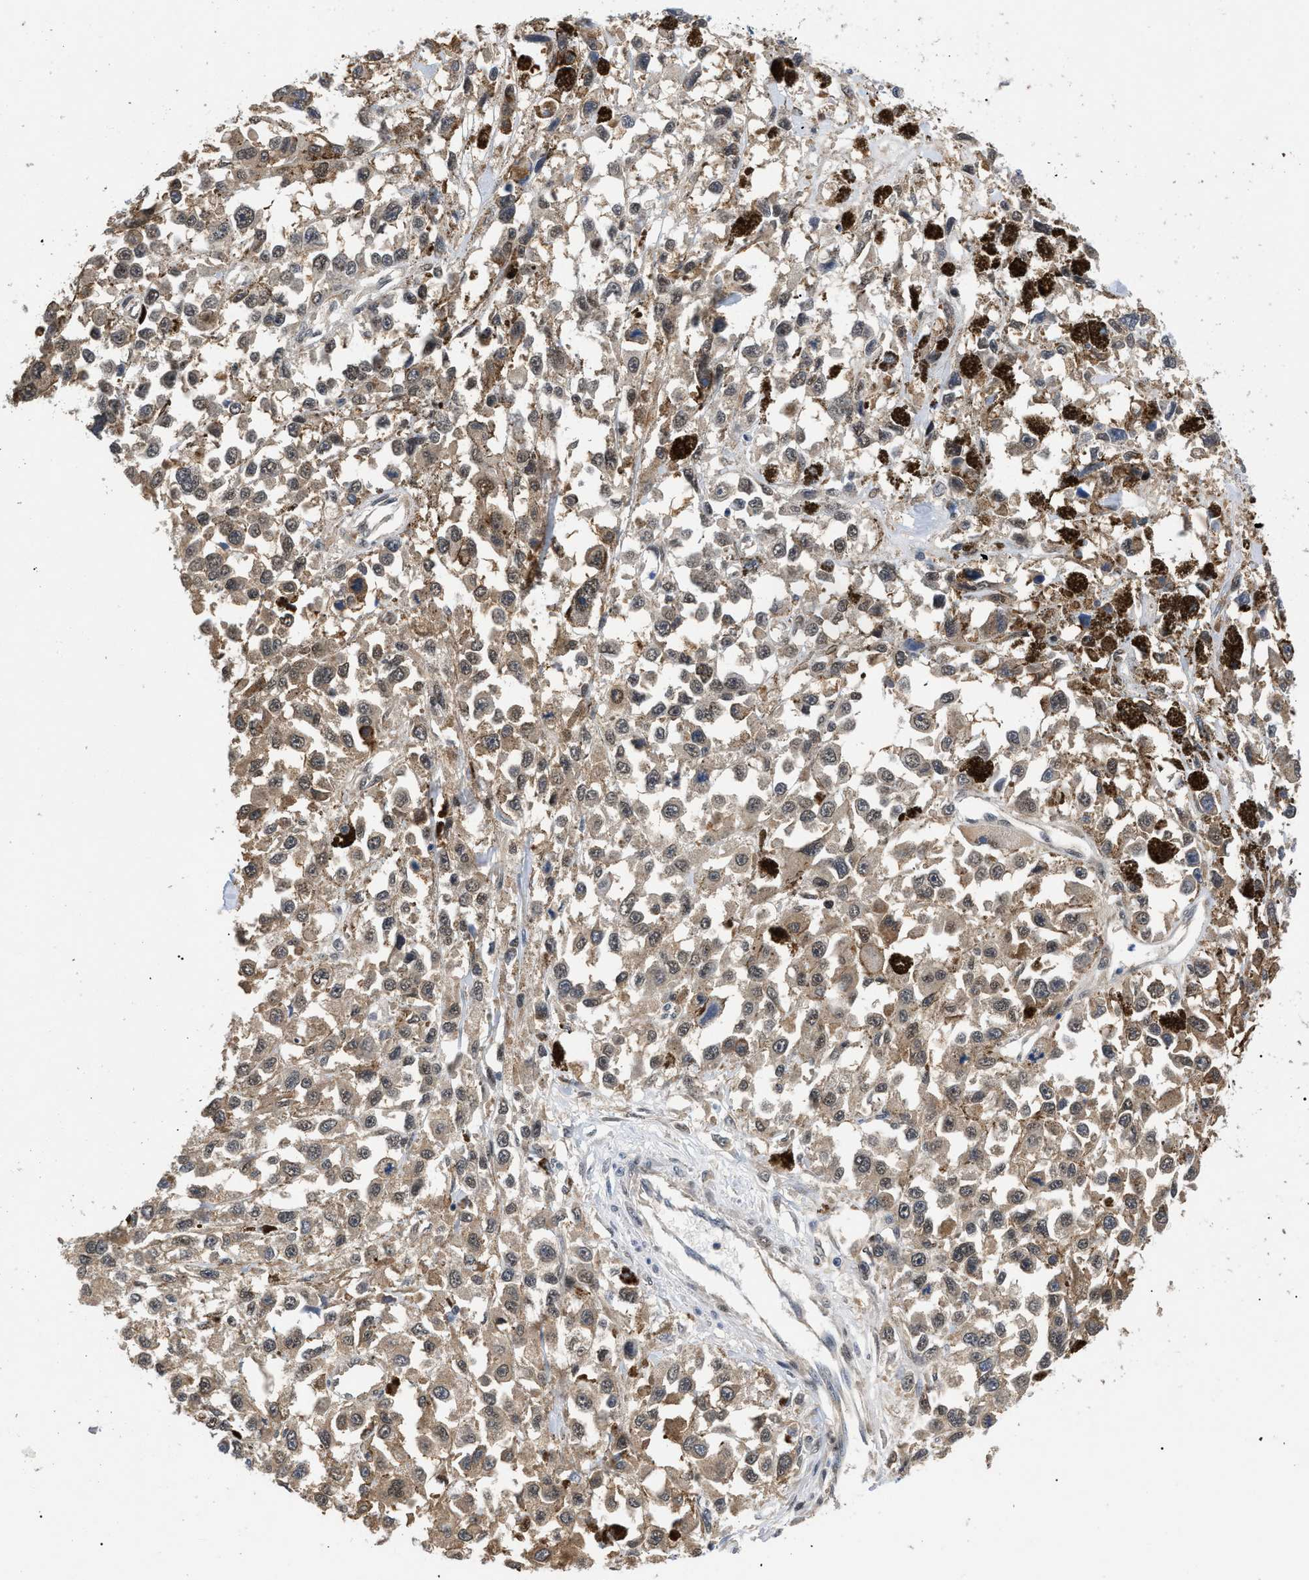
{"staining": {"intensity": "weak", "quantity": ">75%", "location": "cytoplasmic/membranous,nuclear"}, "tissue": "melanoma", "cell_type": "Tumor cells", "image_type": "cancer", "snomed": [{"axis": "morphology", "description": "Malignant melanoma, Metastatic site"}, {"axis": "topography", "description": "Lymph node"}], "caption": "The photomicrograph exhibits immunohistochemical staining of malignant melanoma (metastatic site). There is weak cytoplasmic/membranous and nuclear positivity is seen in approximately >75% of tumor cells.", "gene": "GARRE1", "patient": {"sex": "male", "age": 59}}